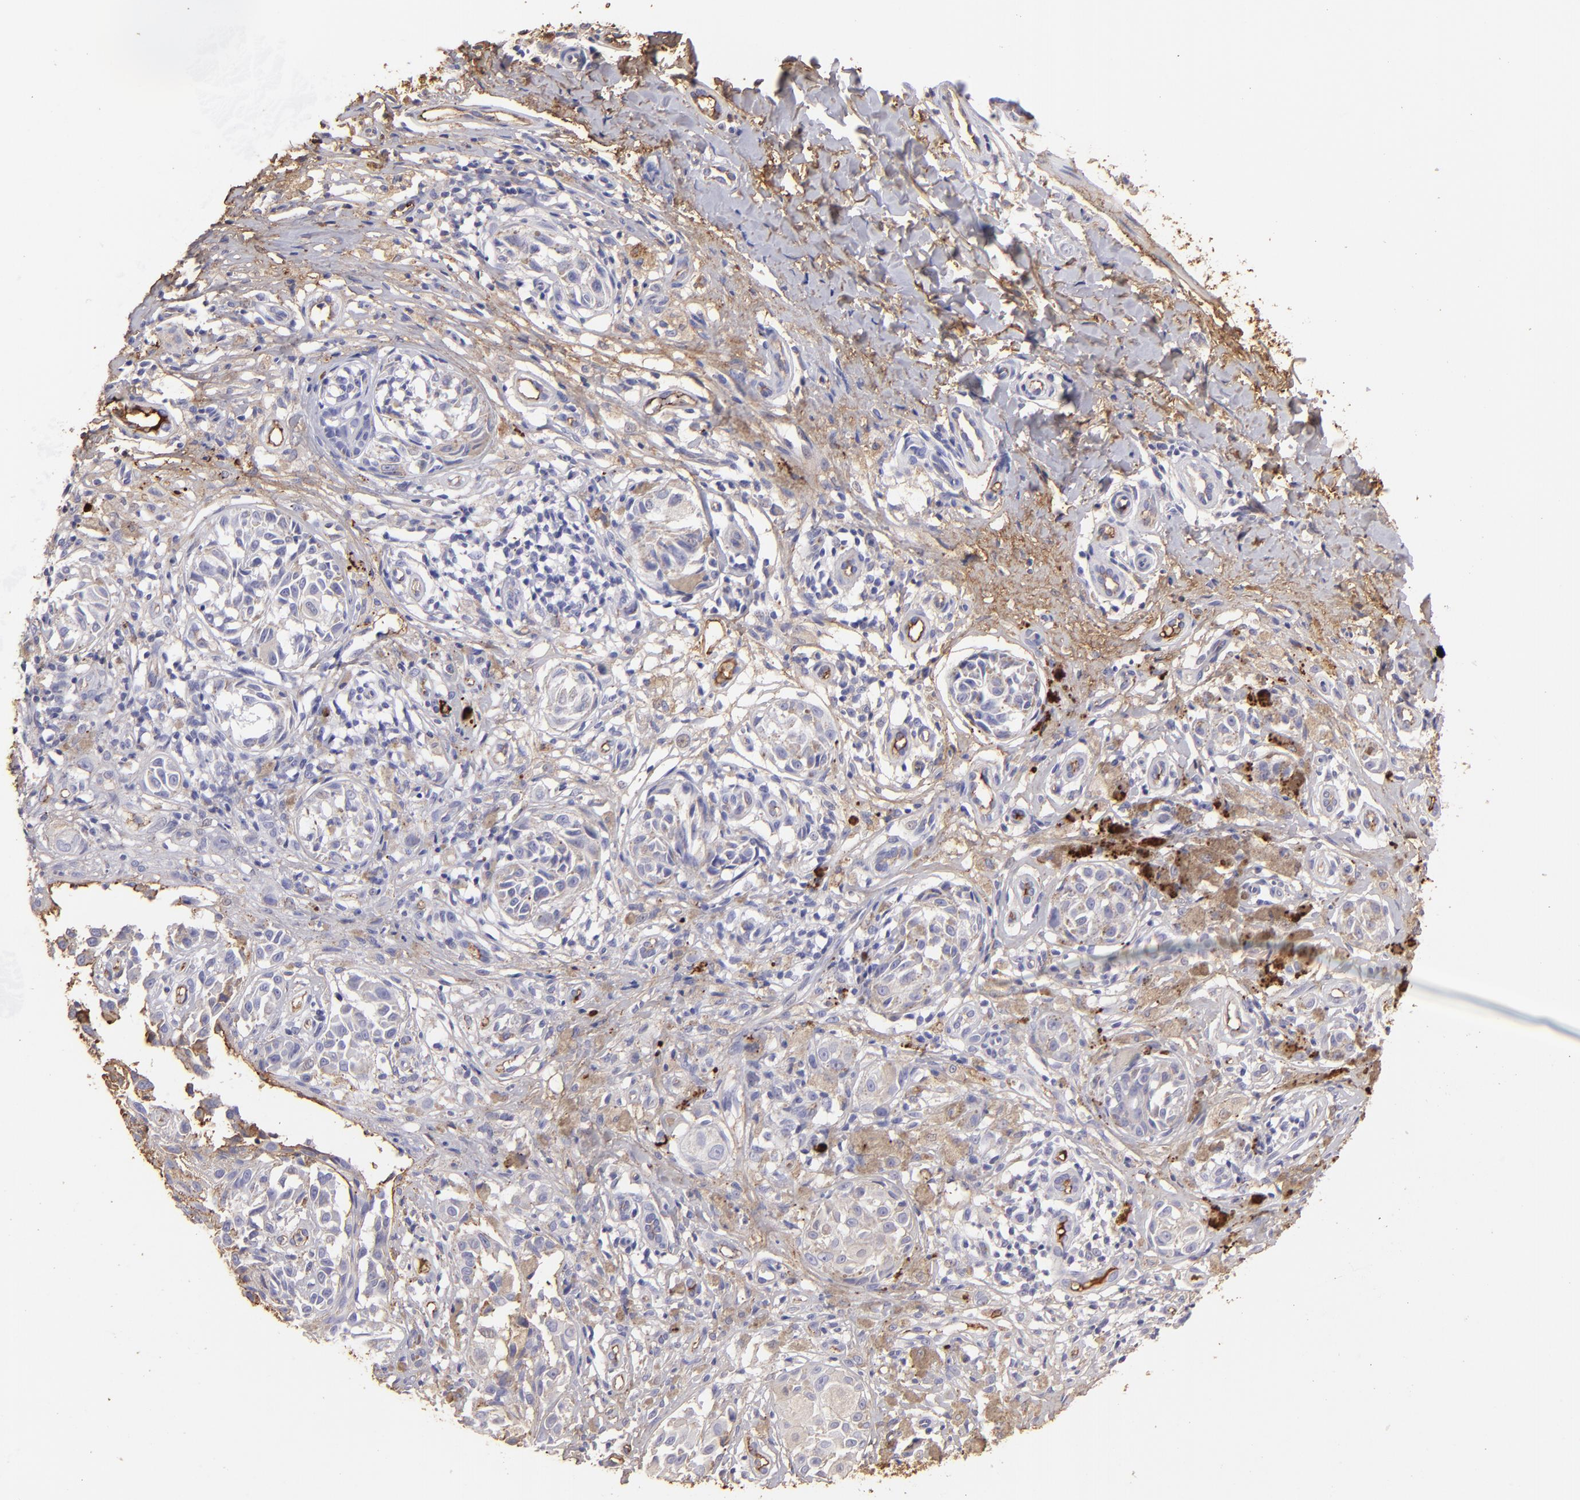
{"staining": {"intensity": "weak", "quantity": "25%-75%", "location": "cytoplasmic/membranous"}, "tissue": "melanoma", "cell_type": "Tumor cells", "image_type": "cancer", "snomed": [{"axis": "morphology", "description": "Malignant melanoma, NOS"}, {"axis": "topography", "description": "Skin"}], "caption": "Immunohistochemistry (IHC) of human malignant melanoma exhibits low levels of weak cytoplasmic/membranous positivity in approximately 25%-75% of tumor cells. (DAB IHC, brown staining for protein, blue staining for nuclei).", "gene": "FGB", "patient": {"sex": "male", "age": 67}}